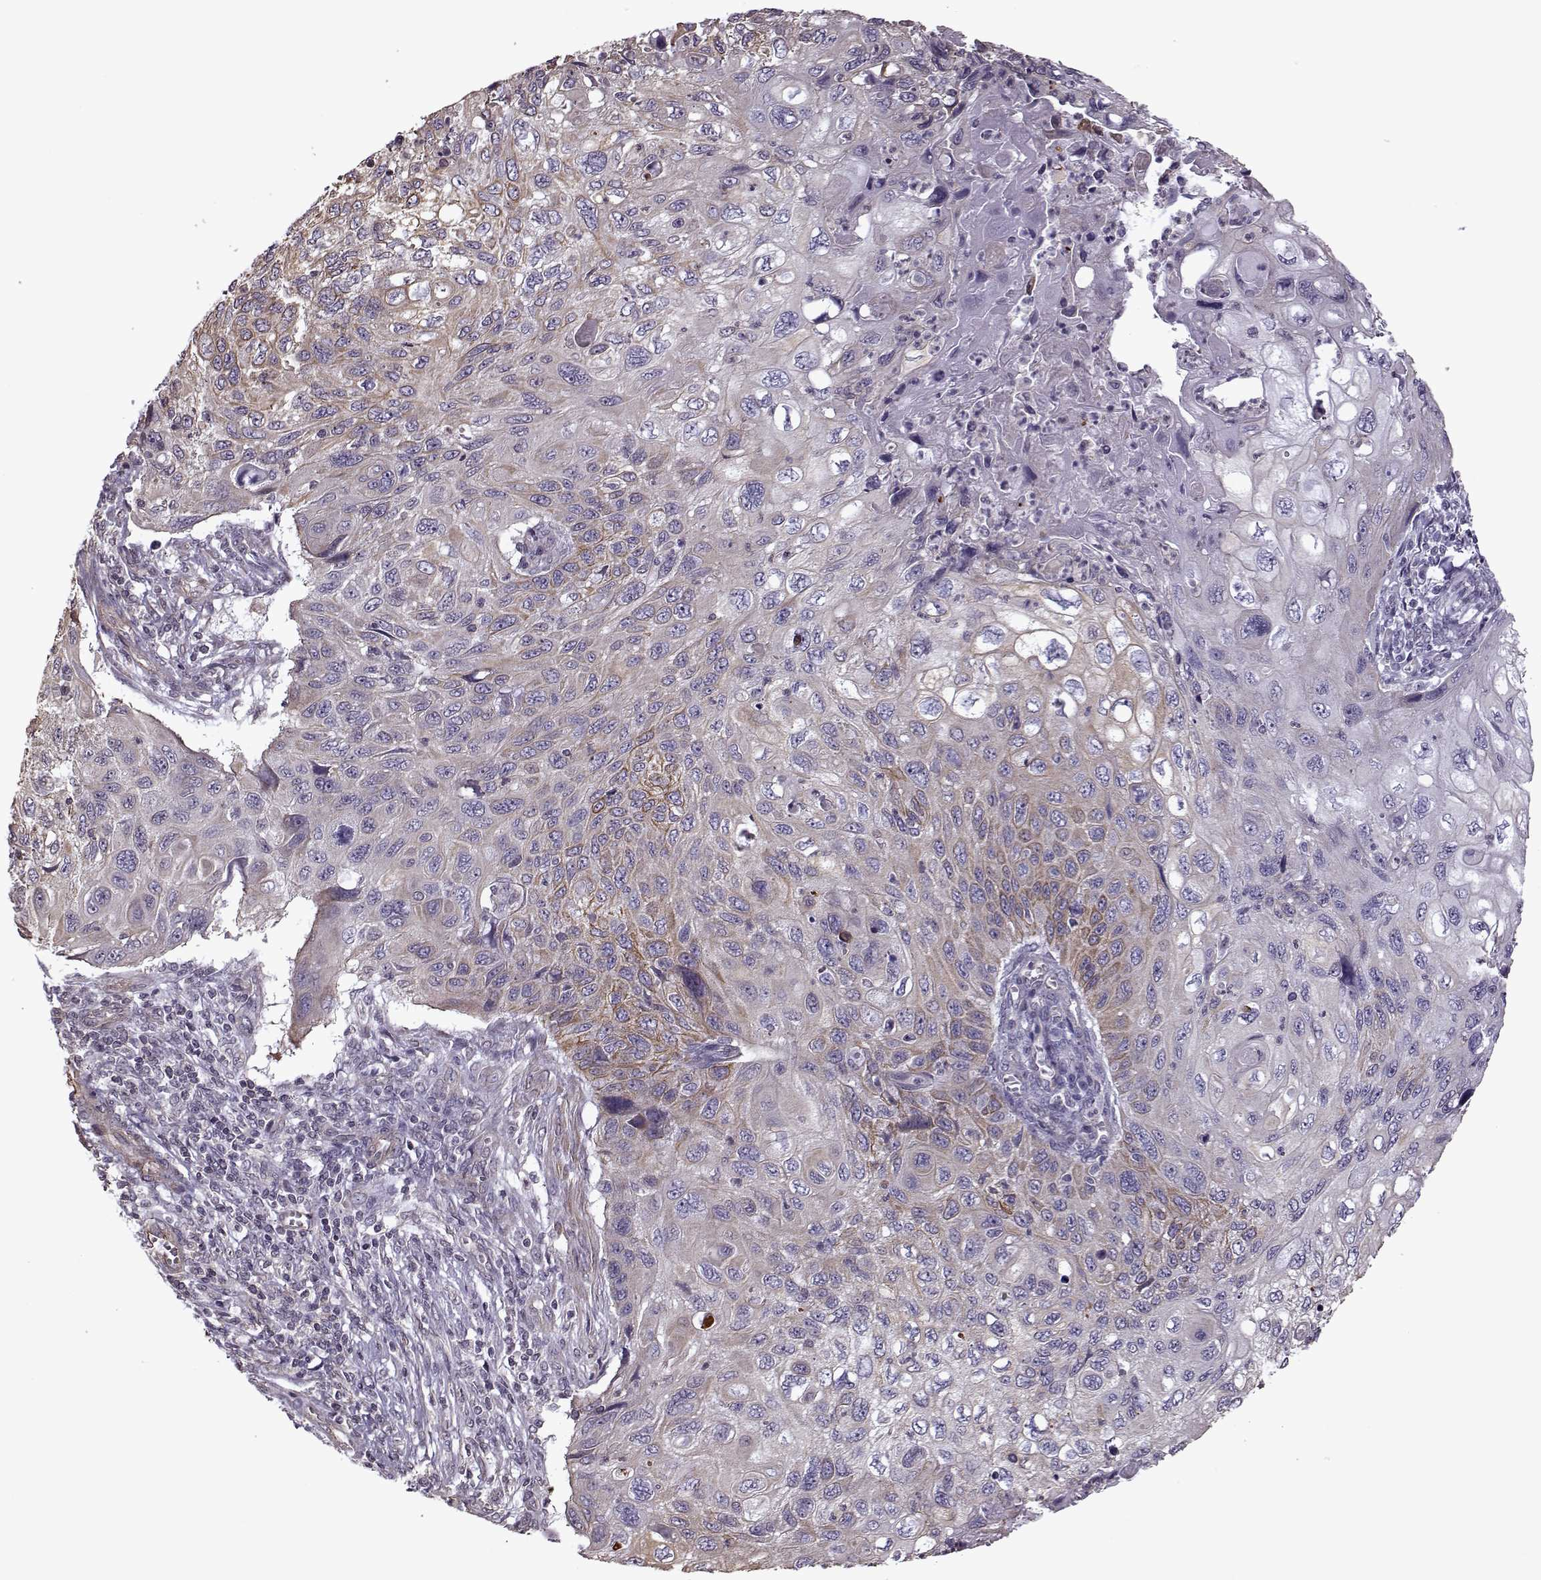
{"staining": {"intensity": "moderate", "quantity": "<25%", "location": "cytoplasmic/membranous"}, "tissue": "cervical cancer", "cell_type": "Tumor cells", "image_type": "cancer", "snomed": [{"axis": "morphology", "description": "Squamous cell carcinoma, NOS"}, {"axis": "topography", "description": "Cervix"}], "caption": "A brown stain labels moderate cytoplasmic/membranous staining of a protein in human squamous cell carcinoma (cervical) tumor cells.", "gene": "KRT9", "patient": {"sex": "female", "age": 70}}